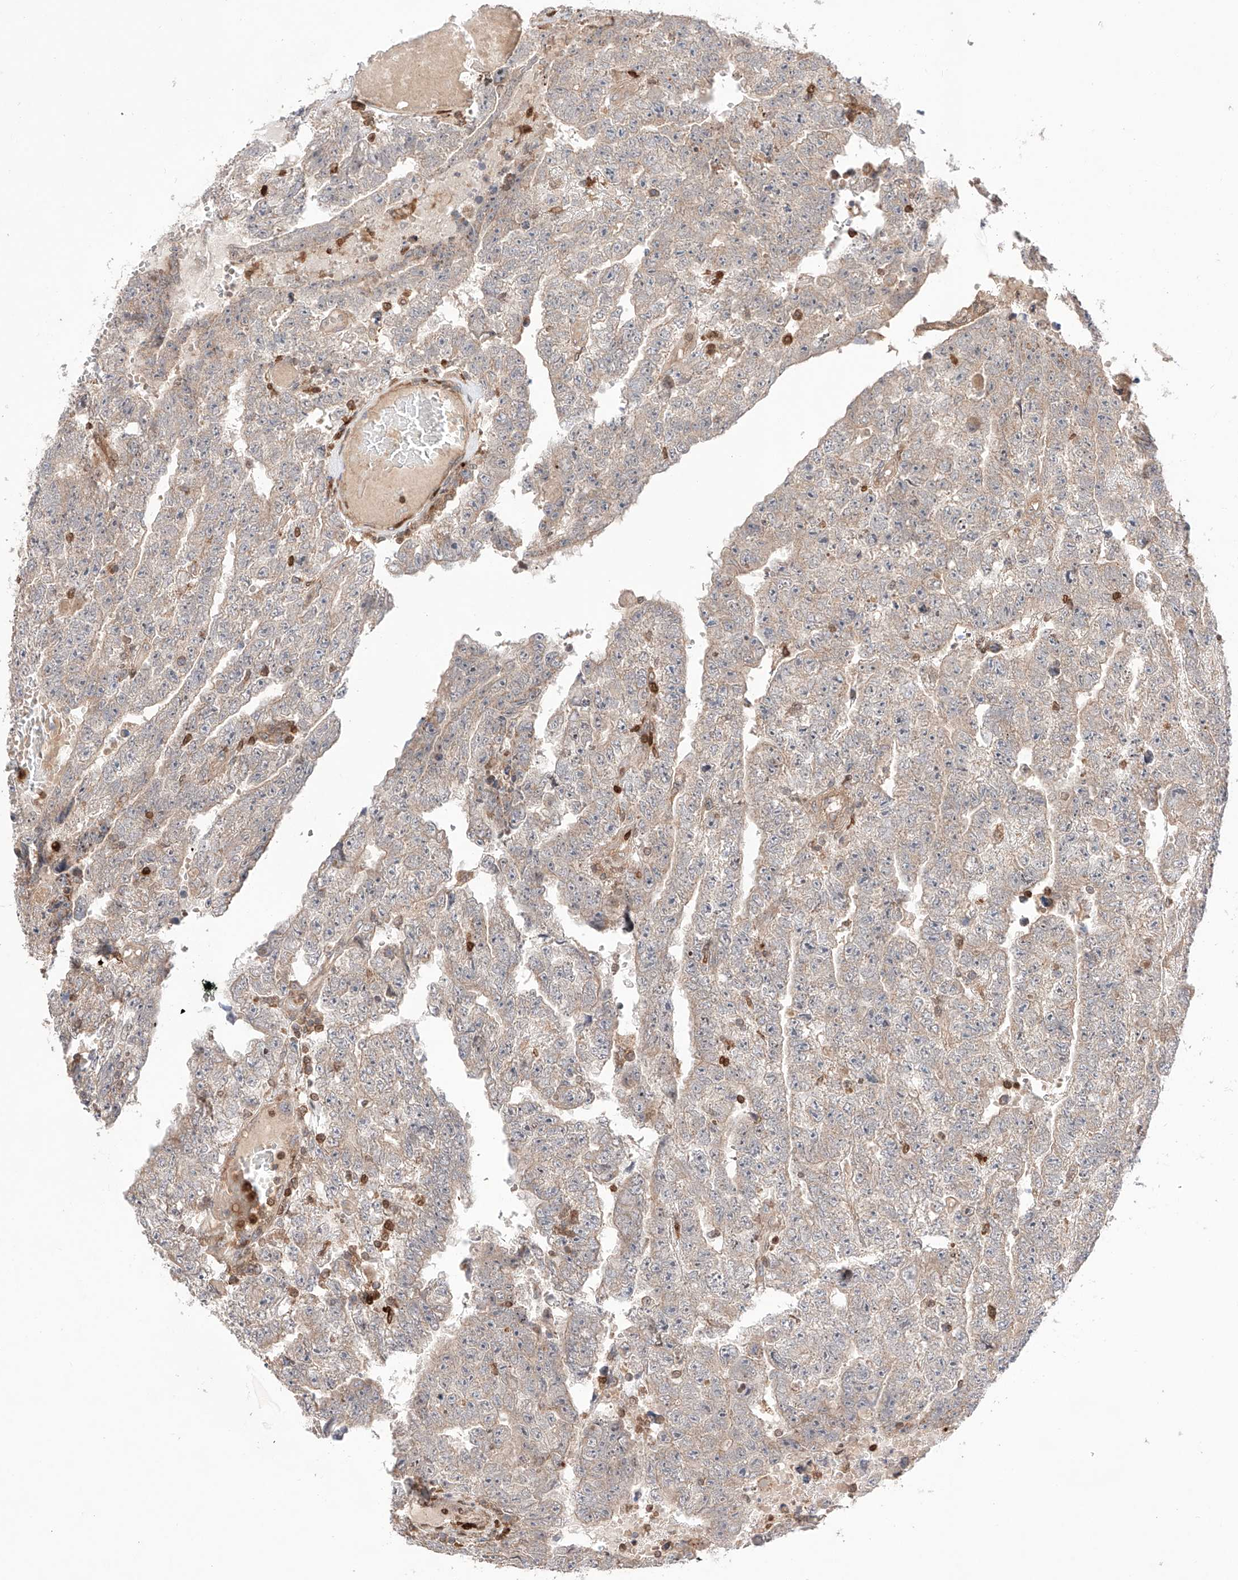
{"staining": {"intensity": "negative", "quantity": "none", "location": "none"}, "tissue": "testis cancer", "cell_type": "Tumor cells", "image_type": "cancer", "snomed": [{"axis": "morphology", "description": "Carcinoma, Embryonal, NOS"}, {"axis": "topography", "description": "Testis"}], "caption": "Immunohistochemical staining of testis embryonal carcinoma displays no significant expression in tumor cells.", "gene": "IGSF22", "patient": {"sex": "male", "age": 25}}